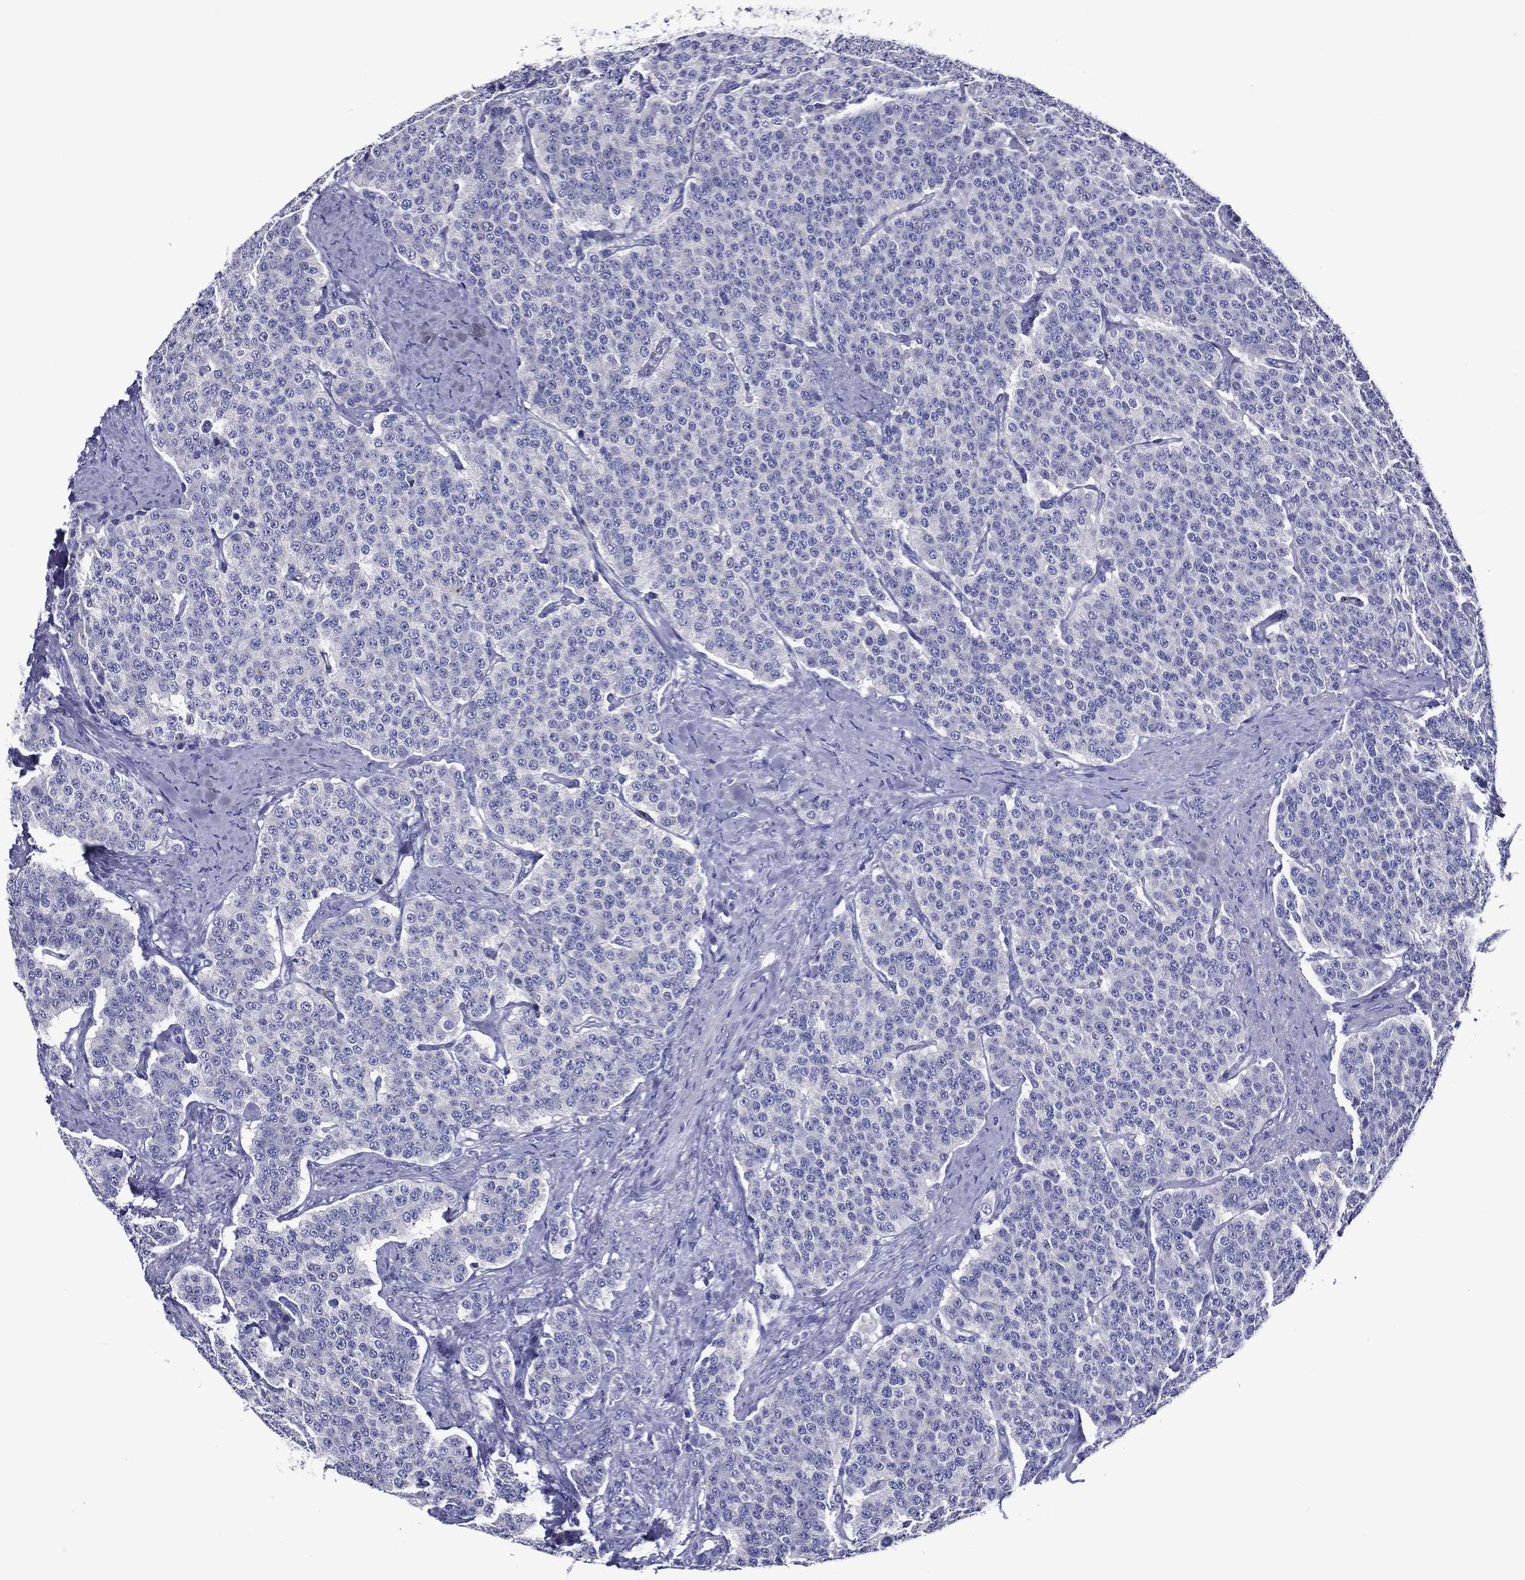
{"staining": {"intensity": "negative", "quantity": "none", "location": "none"}, "tissue": "carcinoid", "cell_type": "Tumor cells", "image_type": "cancer", "snomed": [{"axis": "morphology", "description": "Carcinoid, malignant, NOS"}, {"axis": "topography", "description": "Small intestine"}], "caption": "Carcinoid was stained to show a protein in brown. There is no significant positivity in tumor cells.", "gene": "ACE2", "patient": {"sex": "female", "age": 58}}